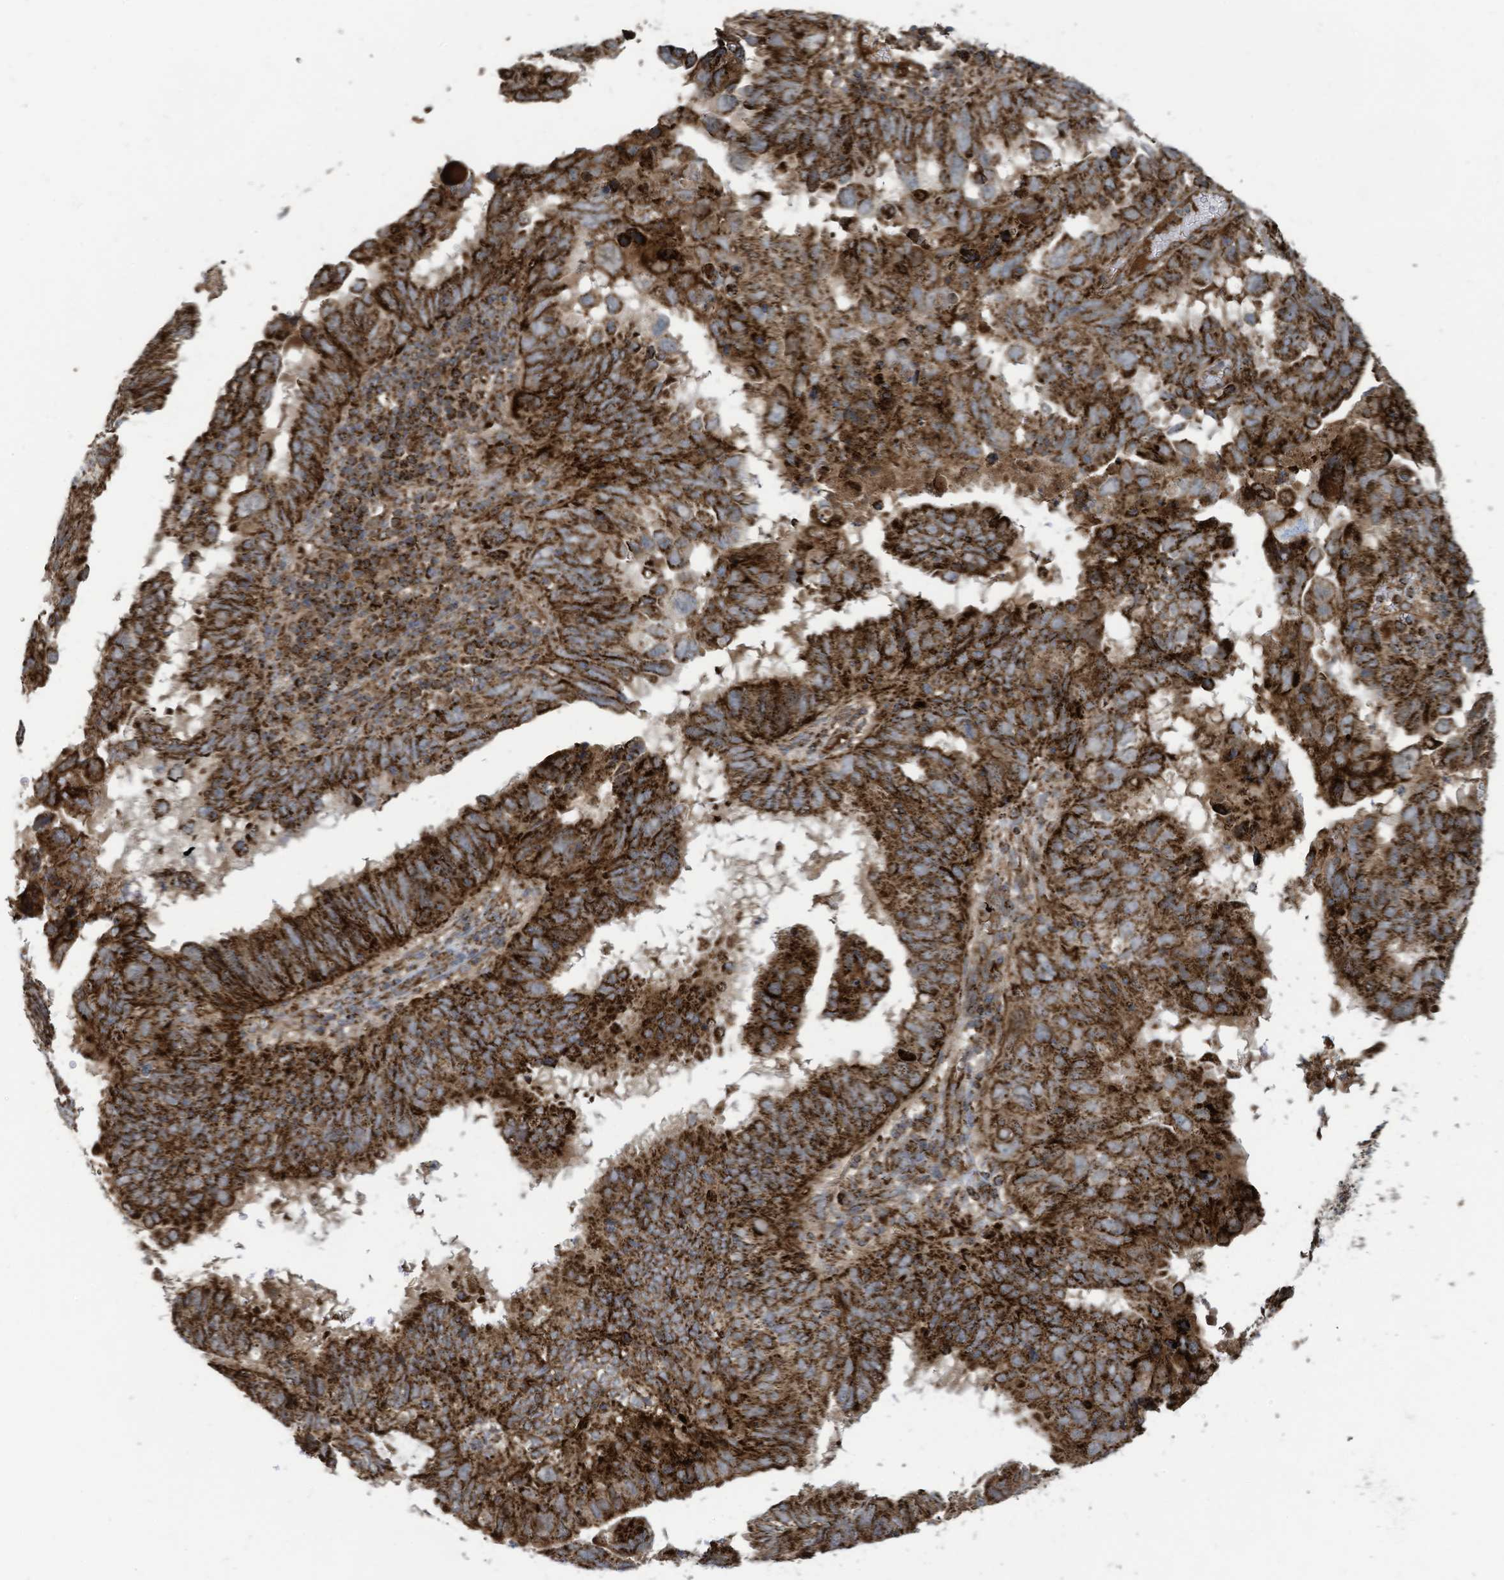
{"staining": {"intensity": "strong", "quantity": ">75%", "location": "cytoplasmic/membranous"}, "tissue": "endometrial cancer", "cell_type": "Tumor cells", "image_type": "cancer", "snomed": [{"axis": "morphology", "description": "Adenocarcinoma, NOS"}, {"axis": "topography", "description": "Uterus"}], "caption": "Human endometrial adenocarcinoma stained with a protein marker shows strong staining in tumor cells.", "gene": "COX10", "patient": {"sex": "female", "age": 77}}